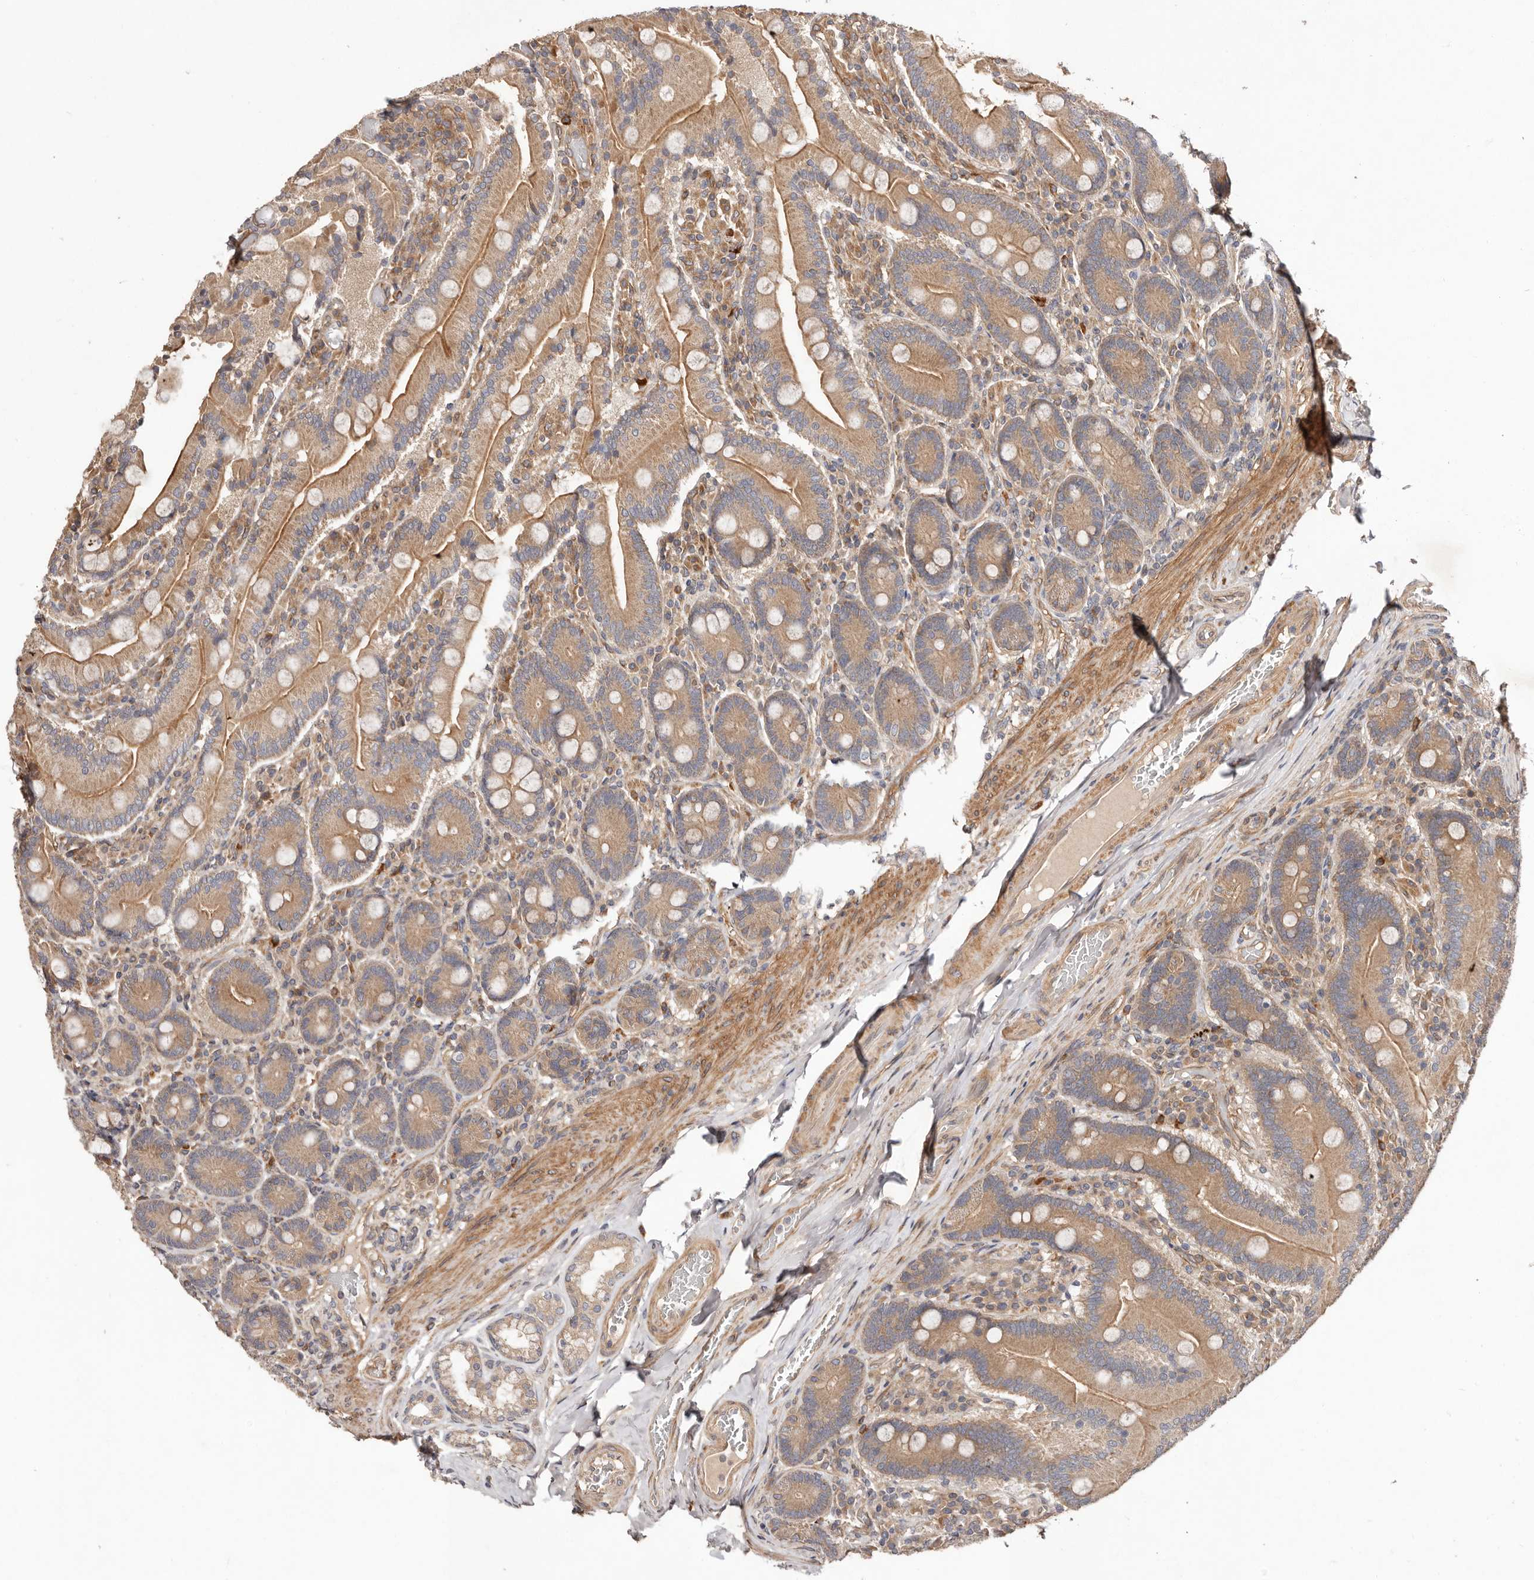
{"staining": {"intensity": "moderate", "quantity": ">75%", "location": "cytoplasmic/membranous"}, "tissue": "duodenum", "cell_type": "Glandular cells", "image_type": "normal", "snomed": [{"axis": "morphology", "description": "Normal tissue, NOS"}, {"axis": "topography", "description": "Duodenum"}], "caption": "IHC of unremarkable duodenum exhibits medium levels of moderate cytoplasmic/membranous positivity in approximately >75% of glandular cells.", "gene": "MACF1", "patient": {"sex": "female", "age": 62}}